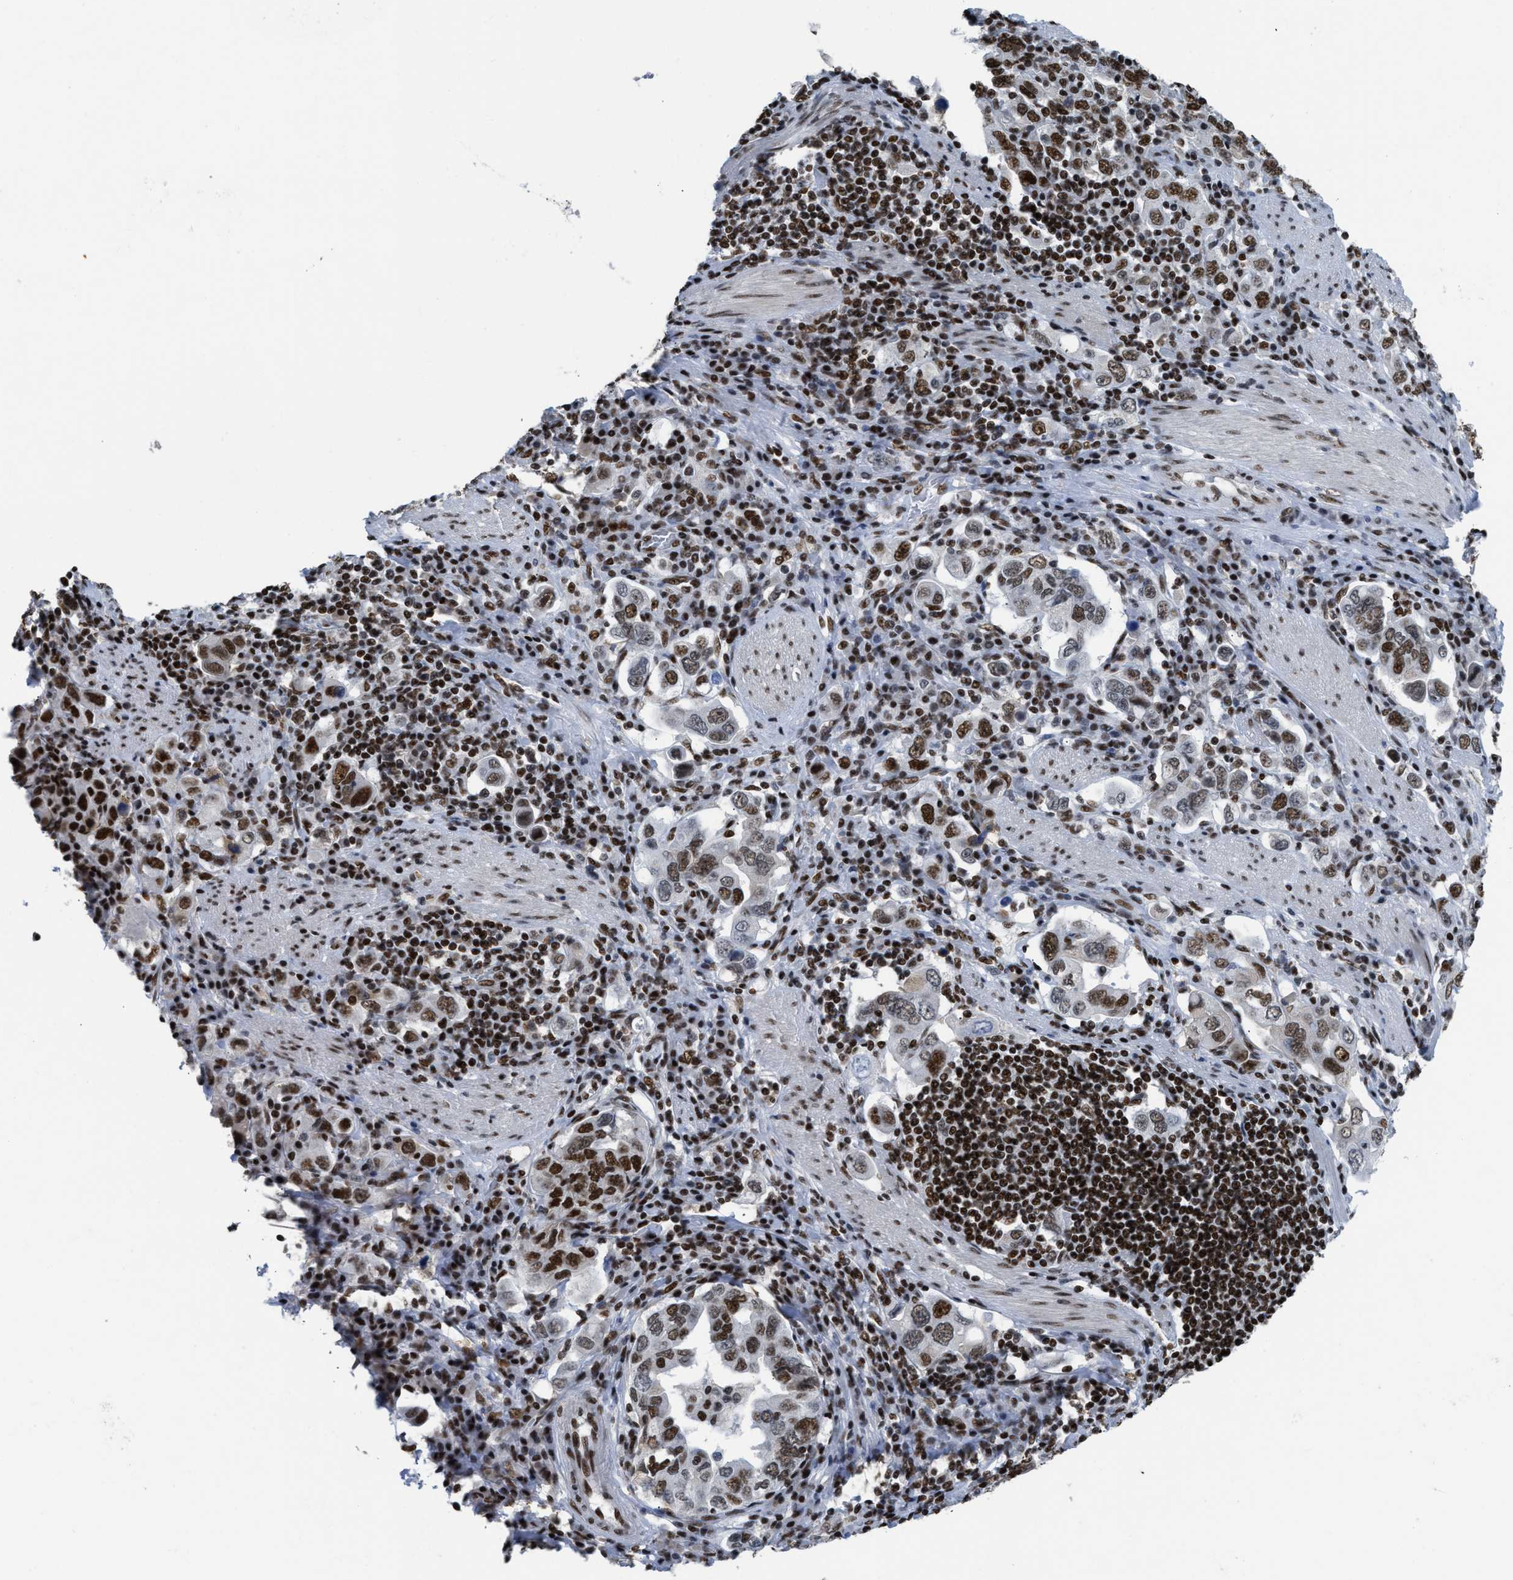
{"staining": {"intensity": "strong", "quantity": ">75%", "location": "nuclear"}, "tissue": "stomach cancer", "cell_type": "Tumor cells", "image_type": "cancer", "snomed": [{"axis": "morphology", "description": "Adenocarcinoma, NOS"}, {"axis": "topography", "description": "Stomach, upper"}], "caption": "Adenocarcinoma (stomach) stained with a protein marker displays strong staining in tumor cells.", "gene": "SCAF4", "patient": {"sex": "male", "age": 62}}